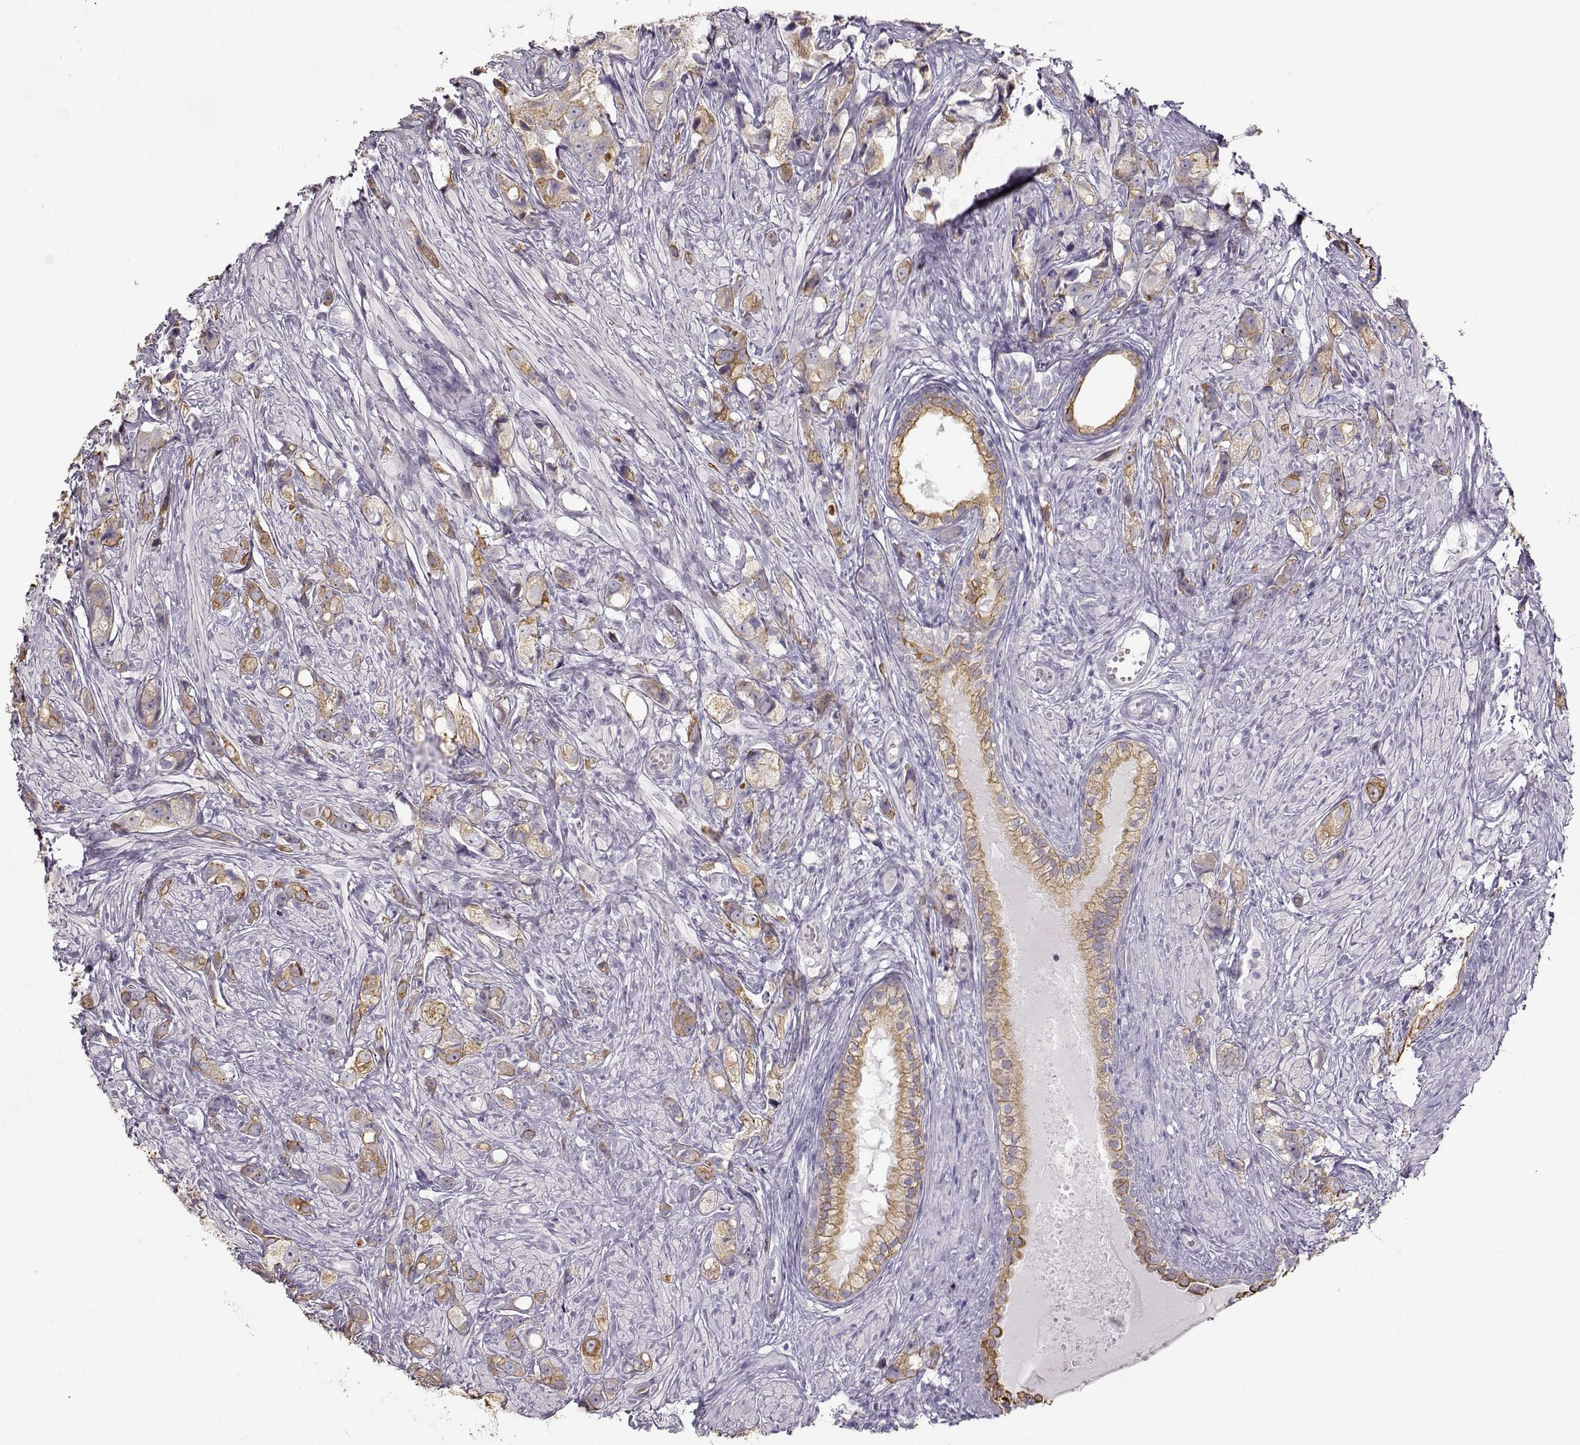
{"staining": {"intensity": "moderate", "quantity": ">75%", "location": "cytoplasmic/membranous"}, "tissue": "prostate cancer", "cell_type": "Tumor cells", "image_type": "cancer", "snomed": [{"axis": "morphology", "description": "Adenocarcinoma, High grade"}, {"axis": "topography", "description": "Prostate"}], "caption": "About >75% of tumor cells in prostate adenocarcinoma (high-grade) reveal moderate cytoplasmic/membranous protein expression as visualized by brown immunohistochemical staining.", "gene": "S100B", "patient": {"sex": "male", "age": 75}}